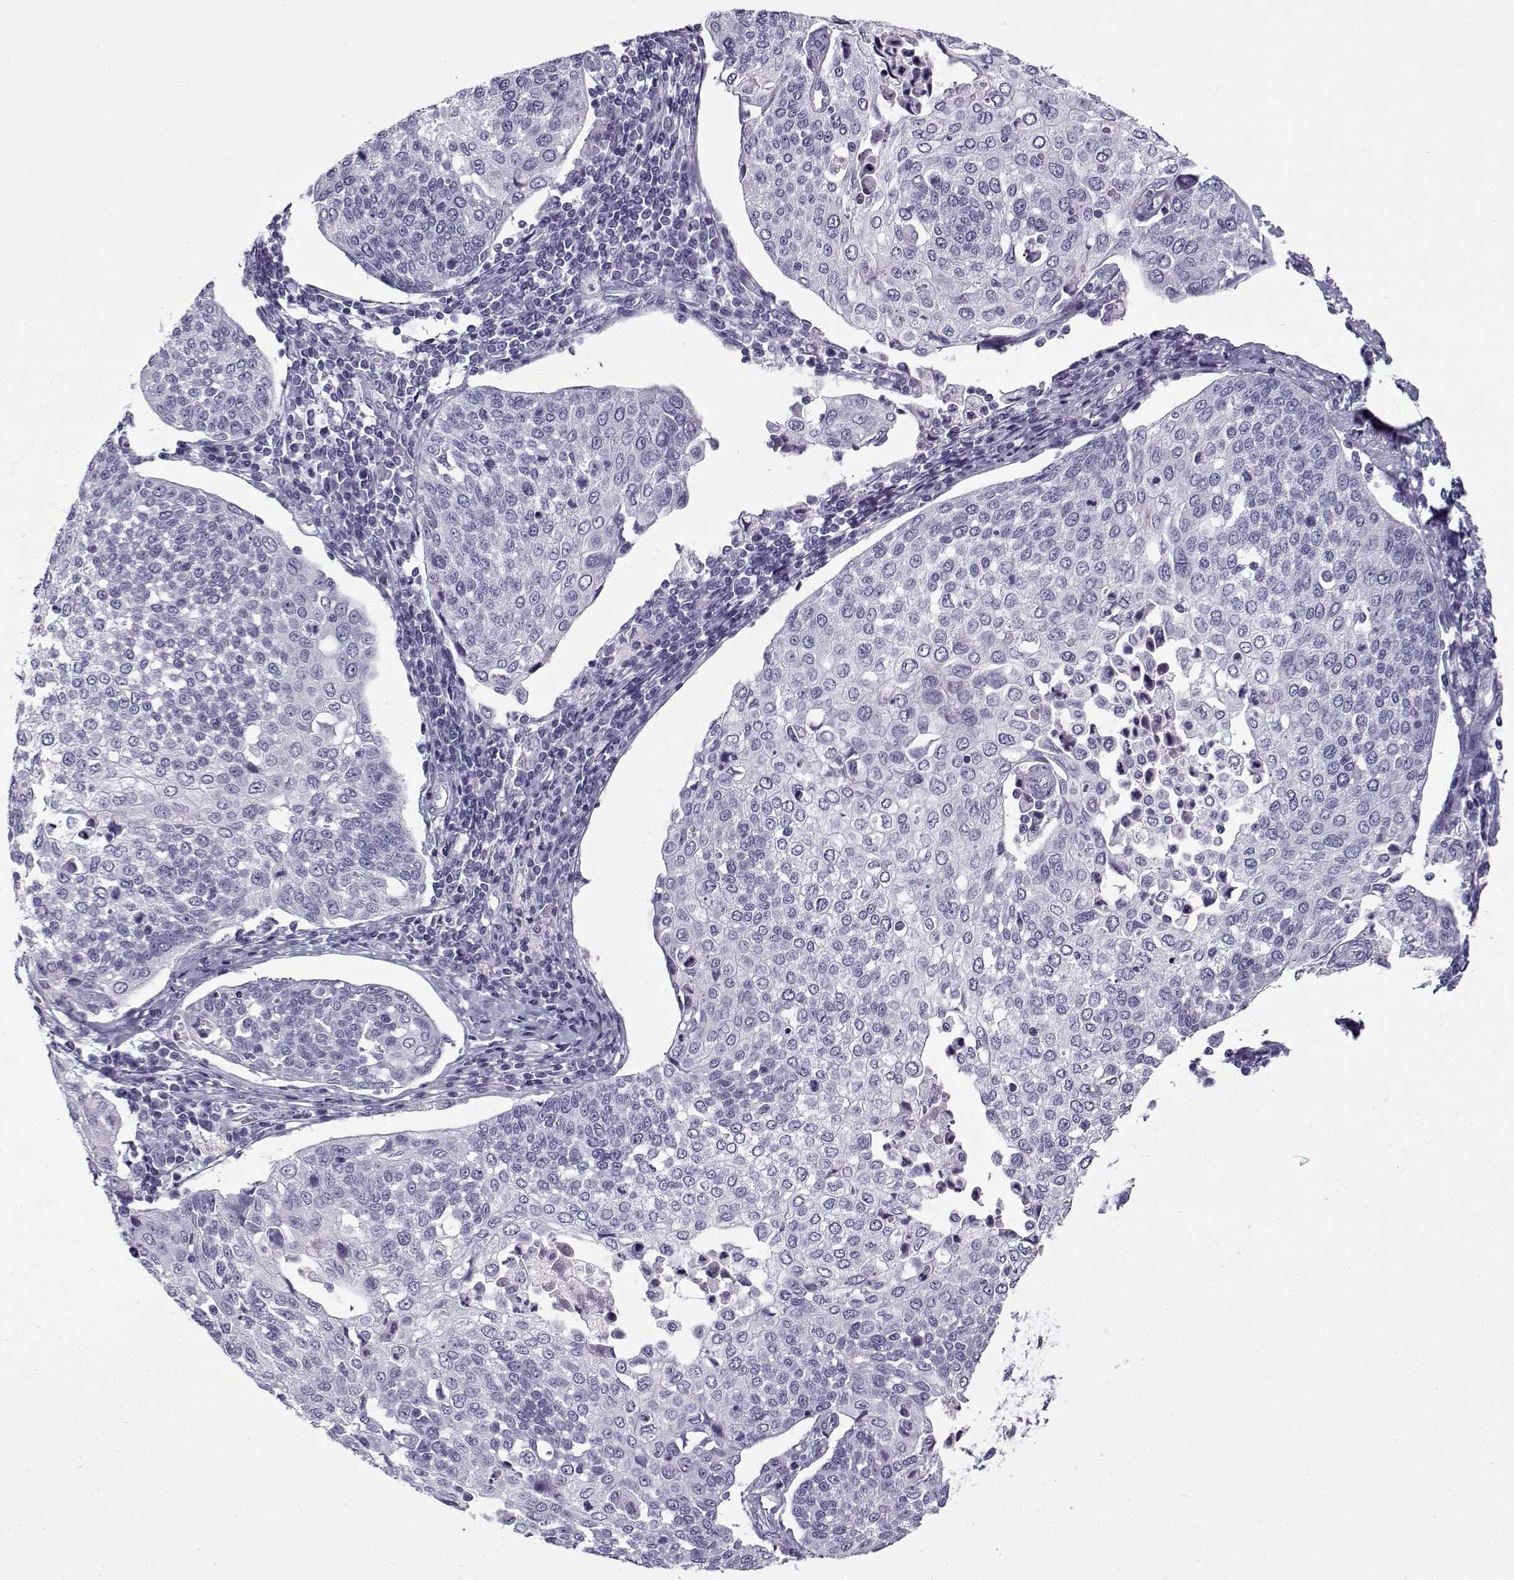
{"staining": {"intensity": "negative", "quantity": "none", "location": "none"}, "tissue": "cervical cancer", "cell_type": "Tumor cells", "image_type": "cancer", "snomed": [{"axis": "morphology", "description": "Squamous cell carcinoma, NOS"}, {"axis": "topography", "description": "Cervix"}], "caption": "High magnification brightfield microscopy of cervical squamous cell carcinoma stained with DAB (3,3'-diaminobenzidine) (brown) and counterstained with hematoxylin (blue): tumor cells show no significant expression. Nuclei are stained in blue.", "gene": "GTSF1L", "patient": {"sex": "female", "age": 34}}